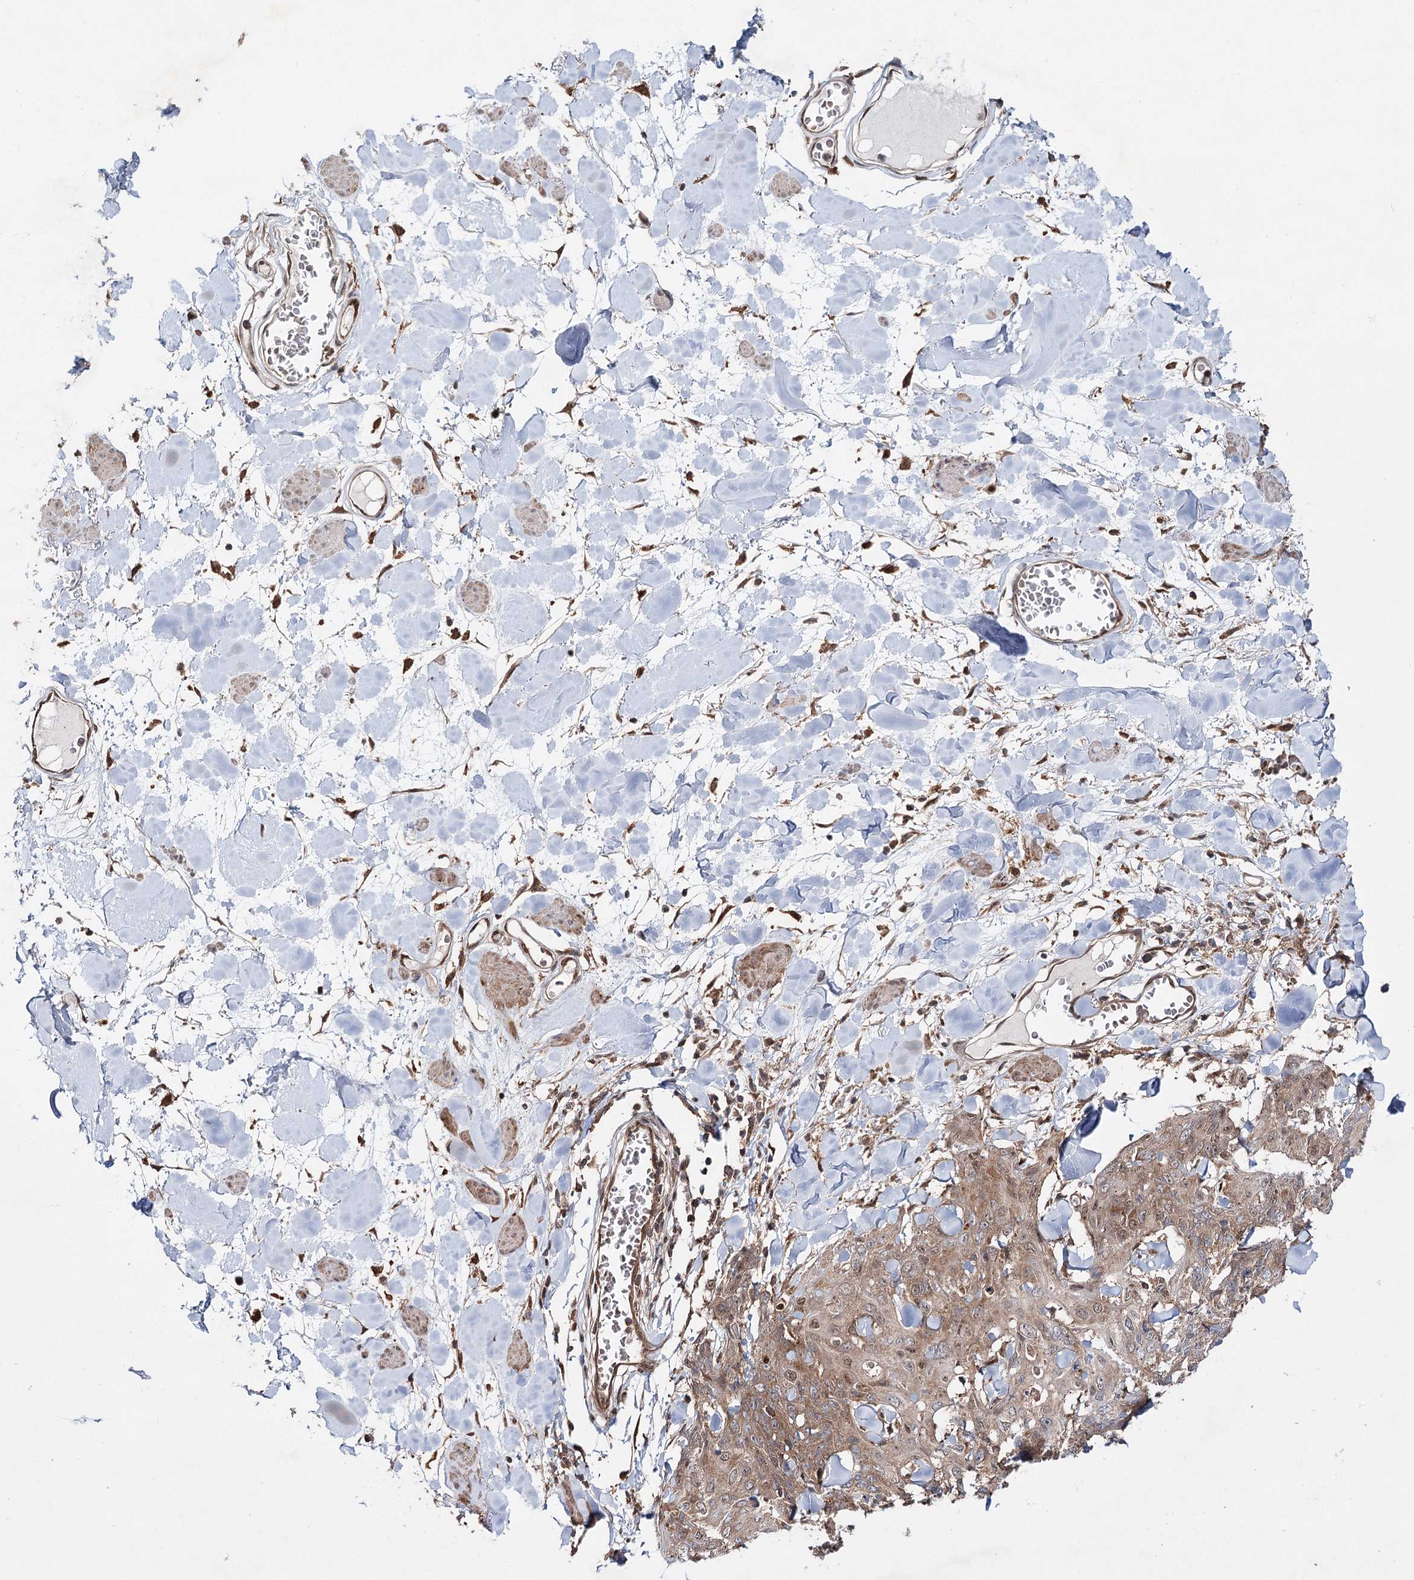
{"staining": {"intensity": "moderate", "quantity": ">75%", "location": "cytoplasmic/membranous"}, "tissue": "skin cancer", "cell_type": "Tumor cells", "image_type": "cancer", "snomed": [{"axis": "morphology", "description": "Squamous cell carcinoma, NOS"}, {"axis": "topography", "description": "Skin"}, {"axis": "topography", "description": "Vulva"}], "caption": "Human skin cancer (squamous cell carcinoma) stained for a protein (brown) shows moderate cytoplasmic/membranous positive expression in about >75% of tumor cells.", "gene": "C12orf4", "patient": {"sex": "female", "age": 85}}